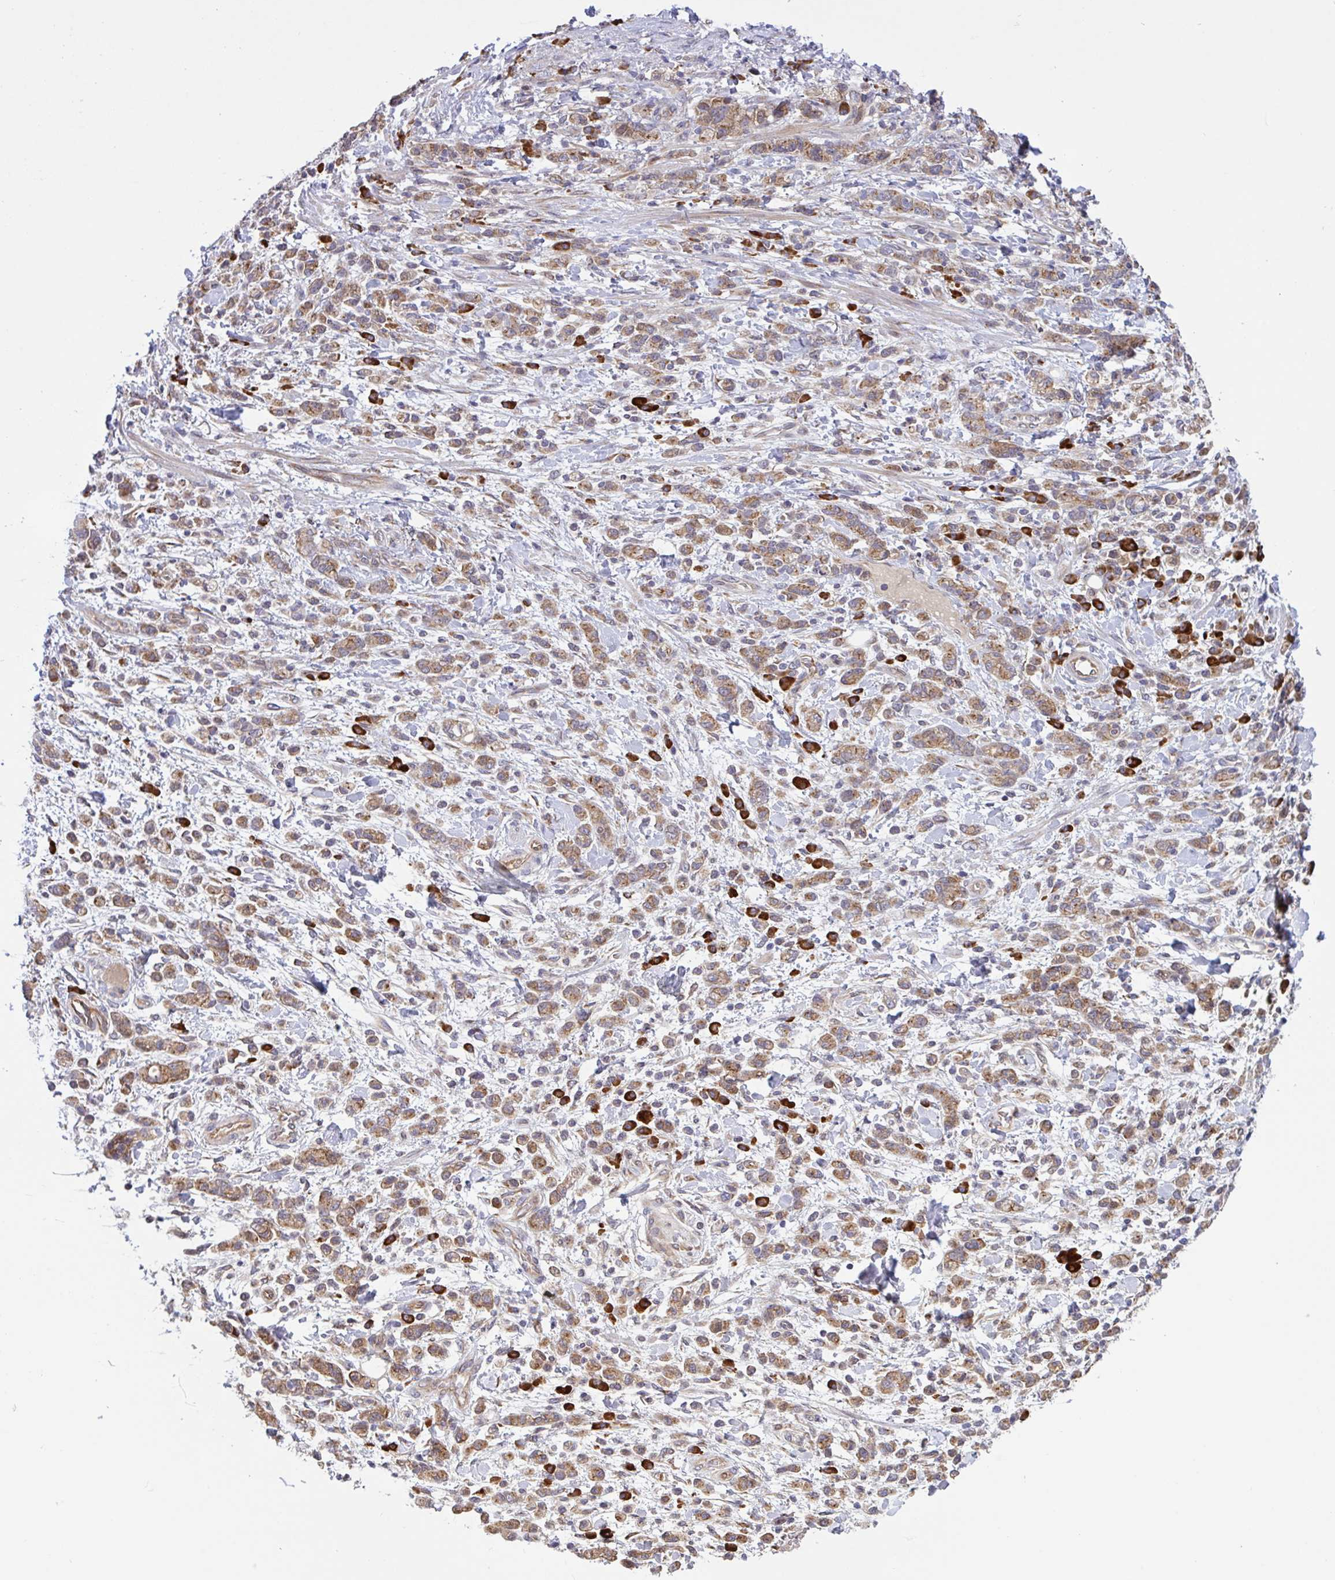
{"staining": {"intensity": "moderate", "quantity": ">75%", "location": "cytoplasmic/membranous"}, "tissue": "stomach cancer", "cell_type": "Tumor cells", "image_type": "cancer", "snomed": [{"axis": "morphology", "description": "Adenocarcinoma, NOS"}, {"axis": "topography", "description": "Stomach"}], "caption": "Protein staining reveals moderate cytoplasmic/membranous expression in about >75% of tumor cells in stomach cancer (adenocarcinoma).", "gene": "INTS10", "patient": {"sex": "male", "age": 77}}